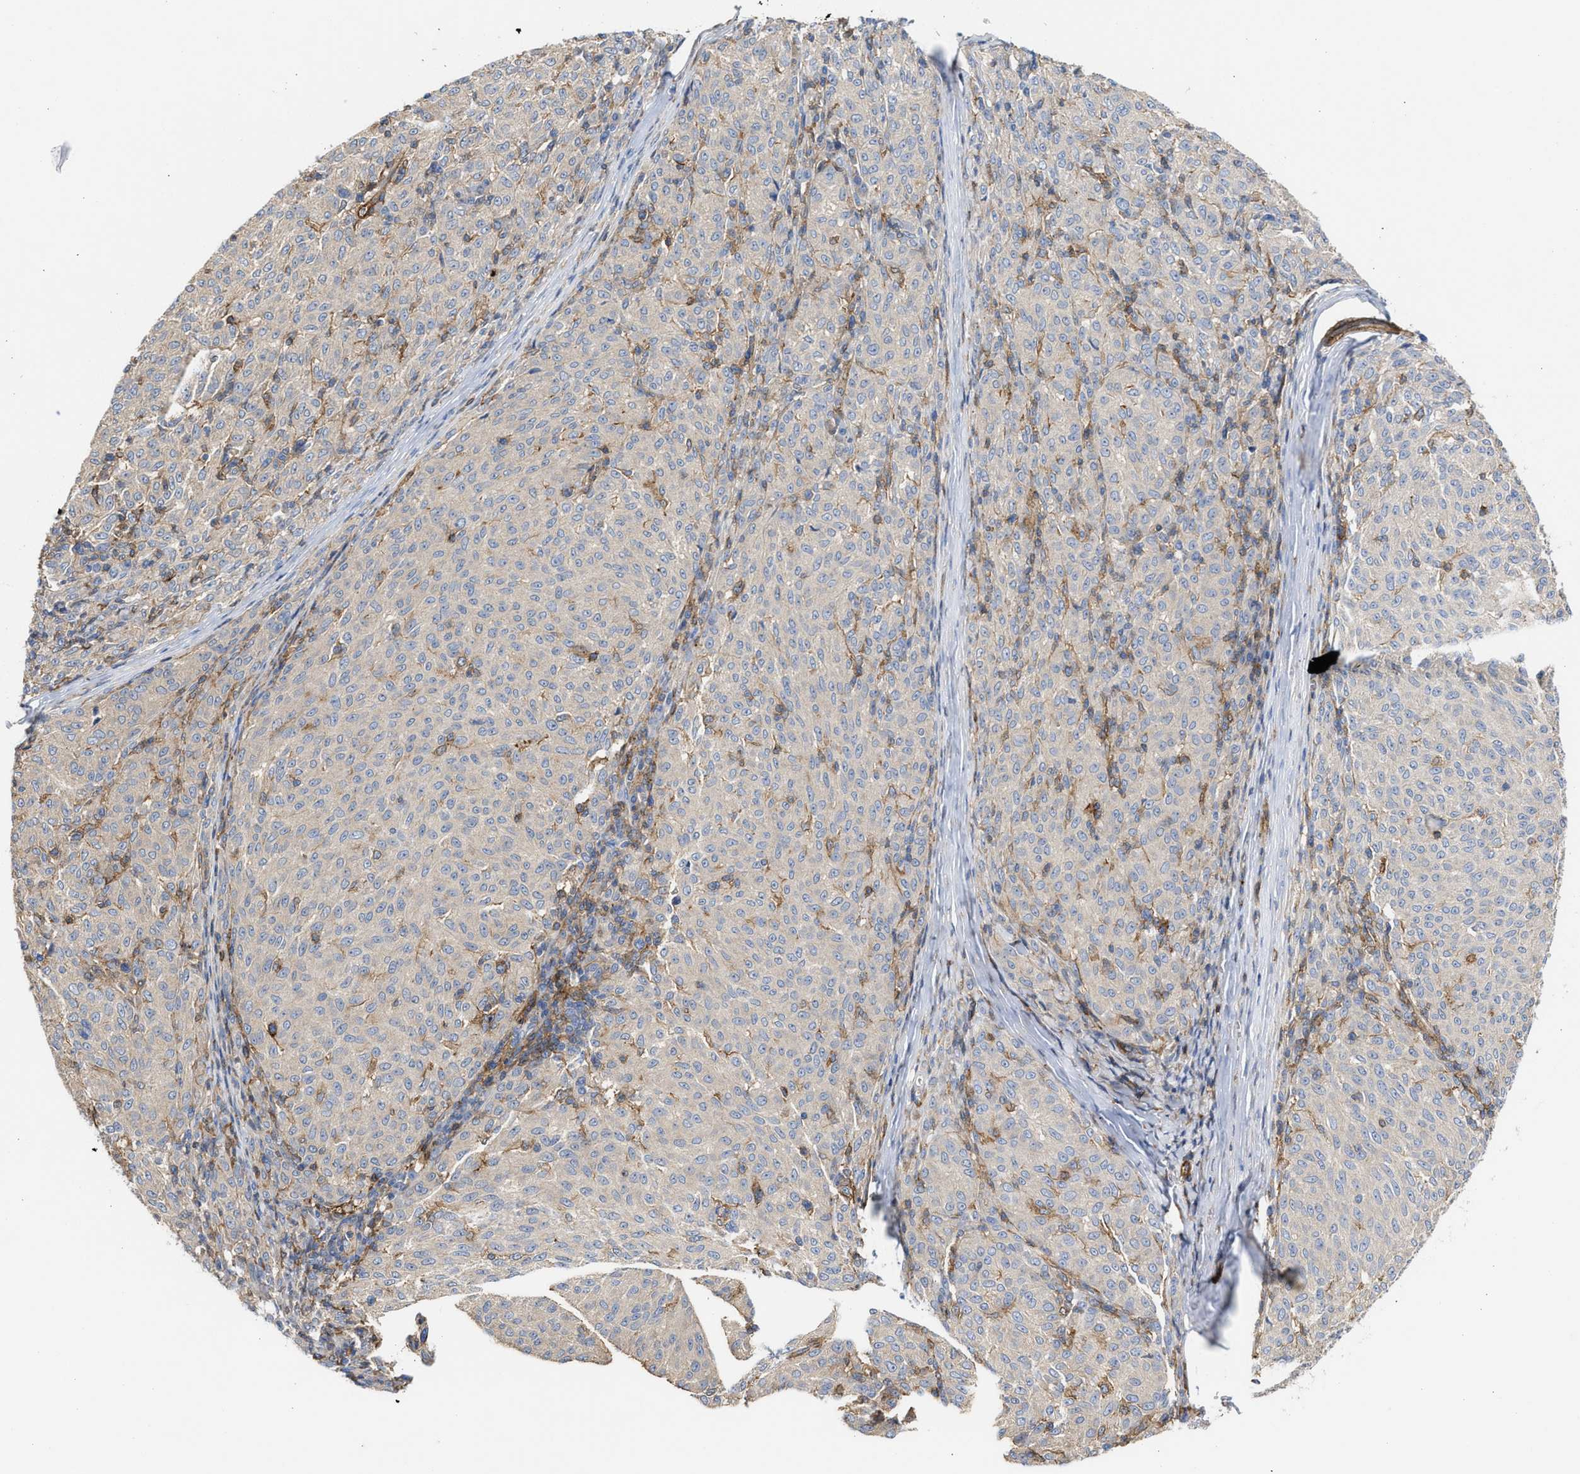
{"staining": {"intensity": "negative", "quantity": "none", "location": "none"}, "tissue": "melanoma", "cell_type": "Tumor cells", "image_type": "cancer", "snomed": [{"axis": "morphology", "description": "Malignant melanoma, NOS"}, {"axis": "topography", "description": "Skin"}], "caption": "This is a image of immunohistochemistry (IHC) staining of malignant melanoma, which shows no staining in tumor cells. (DAB immunohistochemistry, high magnification).", "gene": "HS3ST5", "patient": {"sex": "female", "age": 72}}